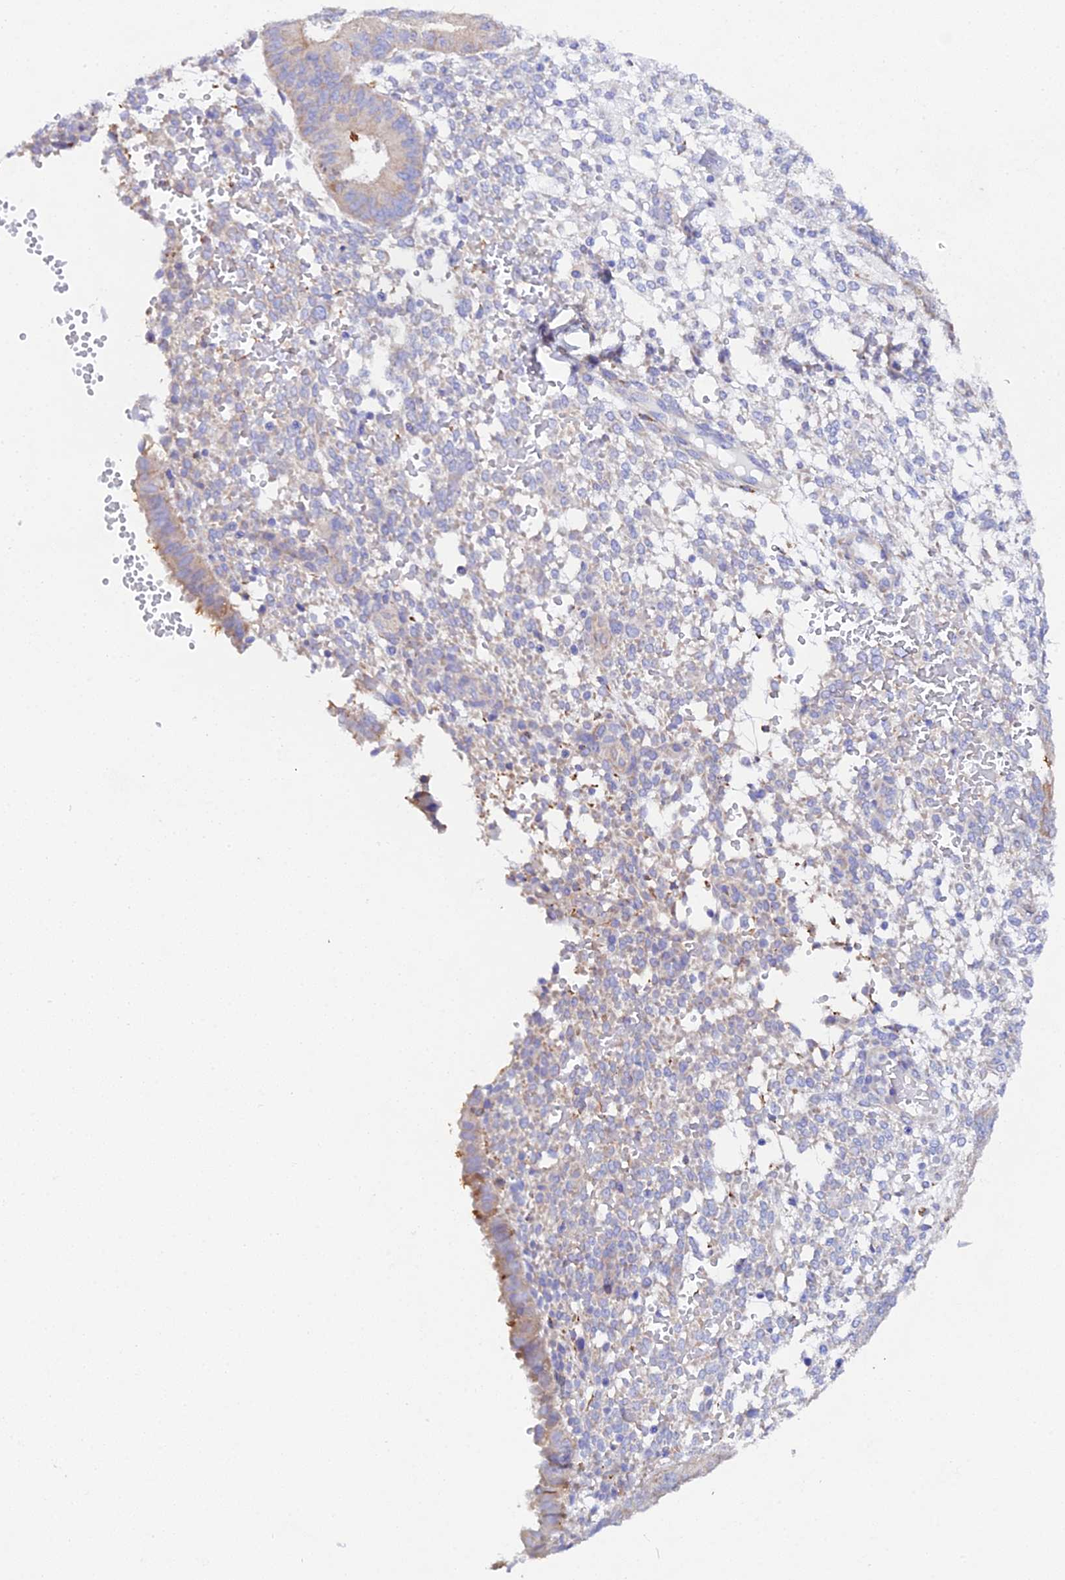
{"staining": {"intensity": "negative", "quantity": "none", "location": "none"}, "tissue": "endometrium", "cell_type": "Cells in endometrial stroma", "image_type": "normal", "snomed": [{"axis": "morphology", "description": "Normal tissue, NOS"}, {"axis": "topography", "description": "Endometrium"}], "caption": "DAB (3,3'-diaminobenzidine) immunohistochemical staining of benign endometrium shows no significant staining in cells in endometrial stroma.", "gene": "CFAP45", "patient": {"sex": "female", "age": 49}}